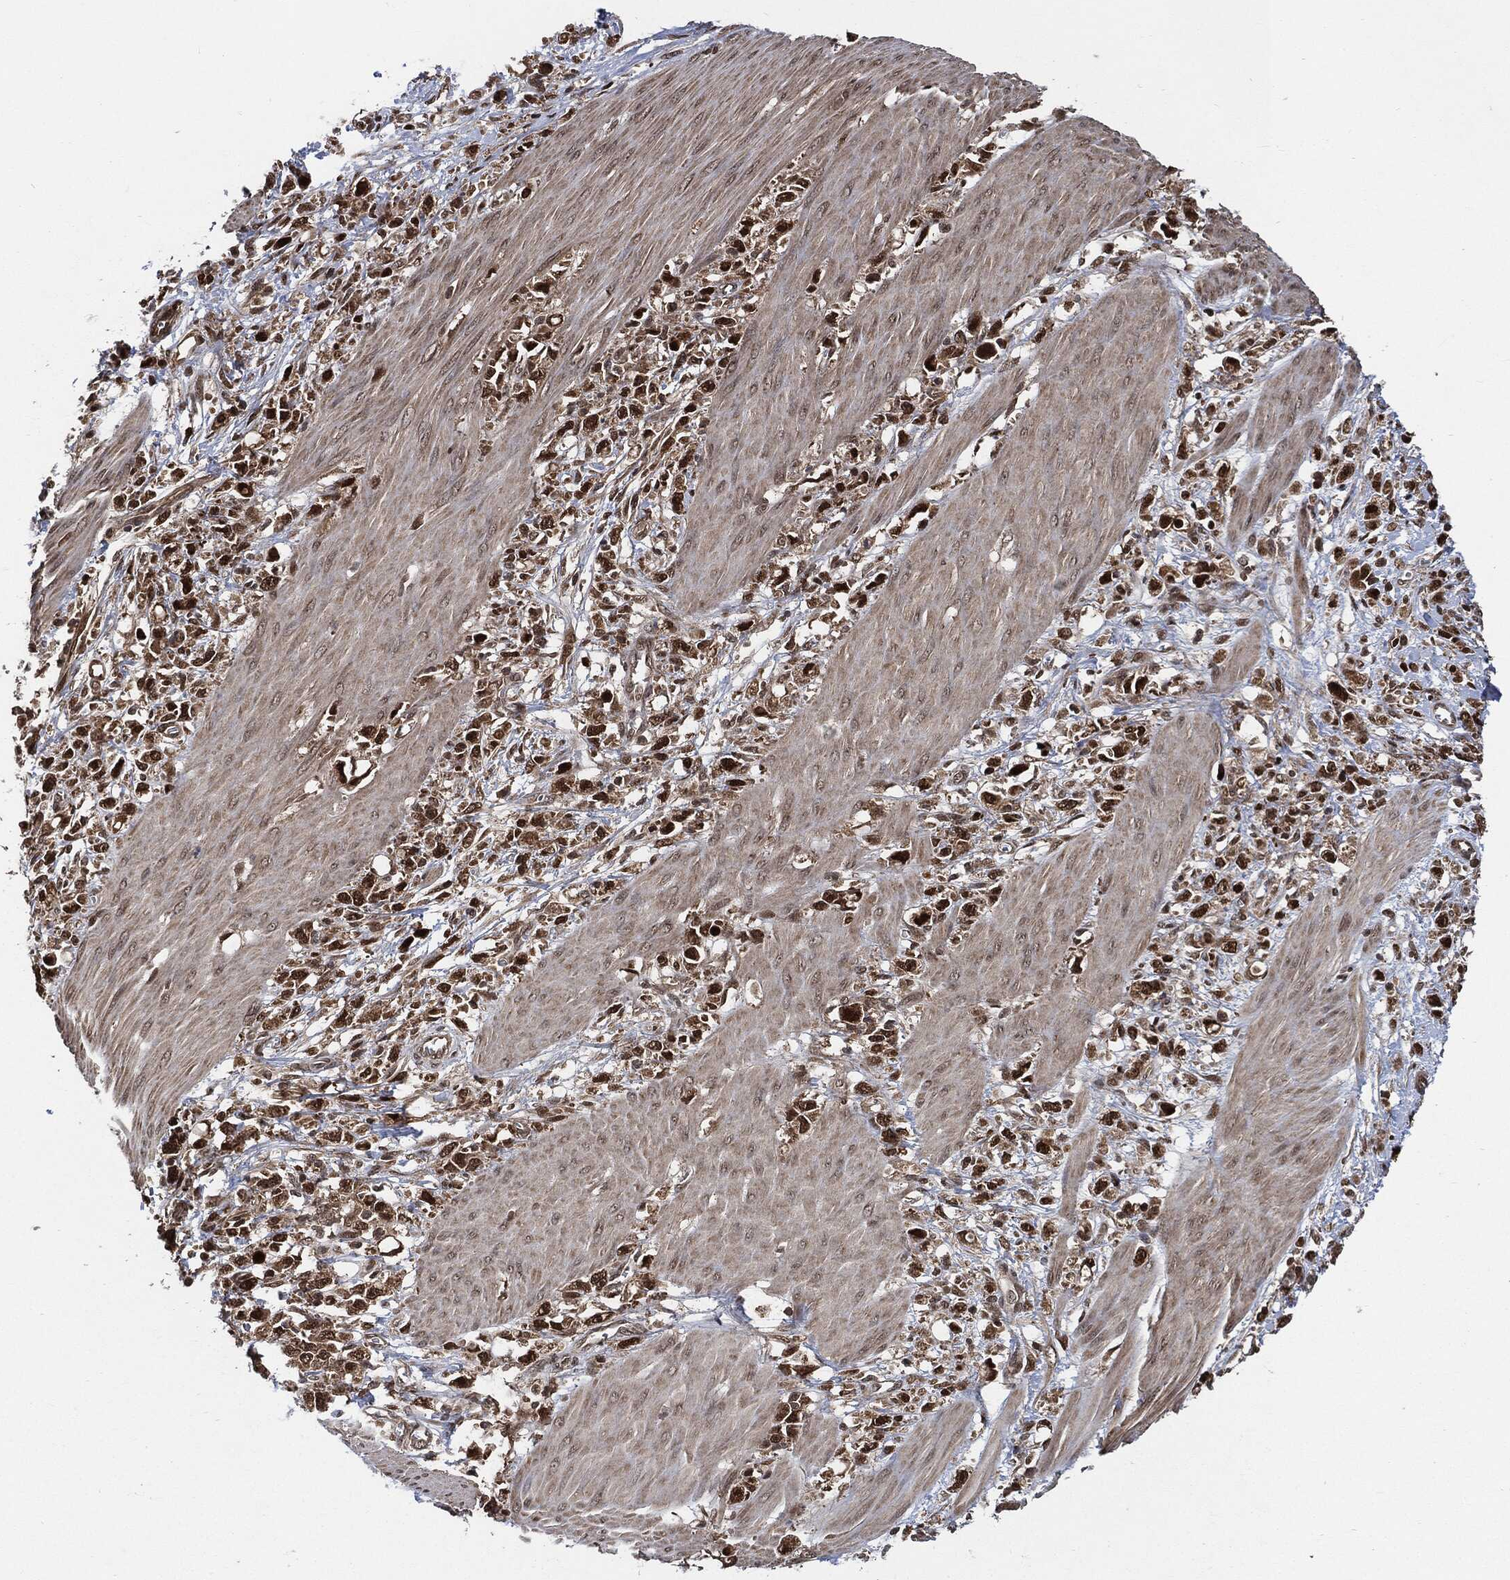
{"staining": {"intensity": "strong", "quantity": ">75%", "location": "cytoplasmic/membranous,nuclear"}, "tissue": "stomach cancer", "cell_type": "Tumor cells", "image_type": "cancer", "snomed": [{"axis": "morphology", "description": "Adenocarcinoma, NOS"}, {"axis": "topography", "description": "Stomach"}], "caption": "Tumor cells reveal strong cytoplasmic/membranous and nuclear expression in about >75% of cells in adenocarcinoma (stomach).", "gene": "CUTA", "patient": {"sex": "female", "age": 59}}